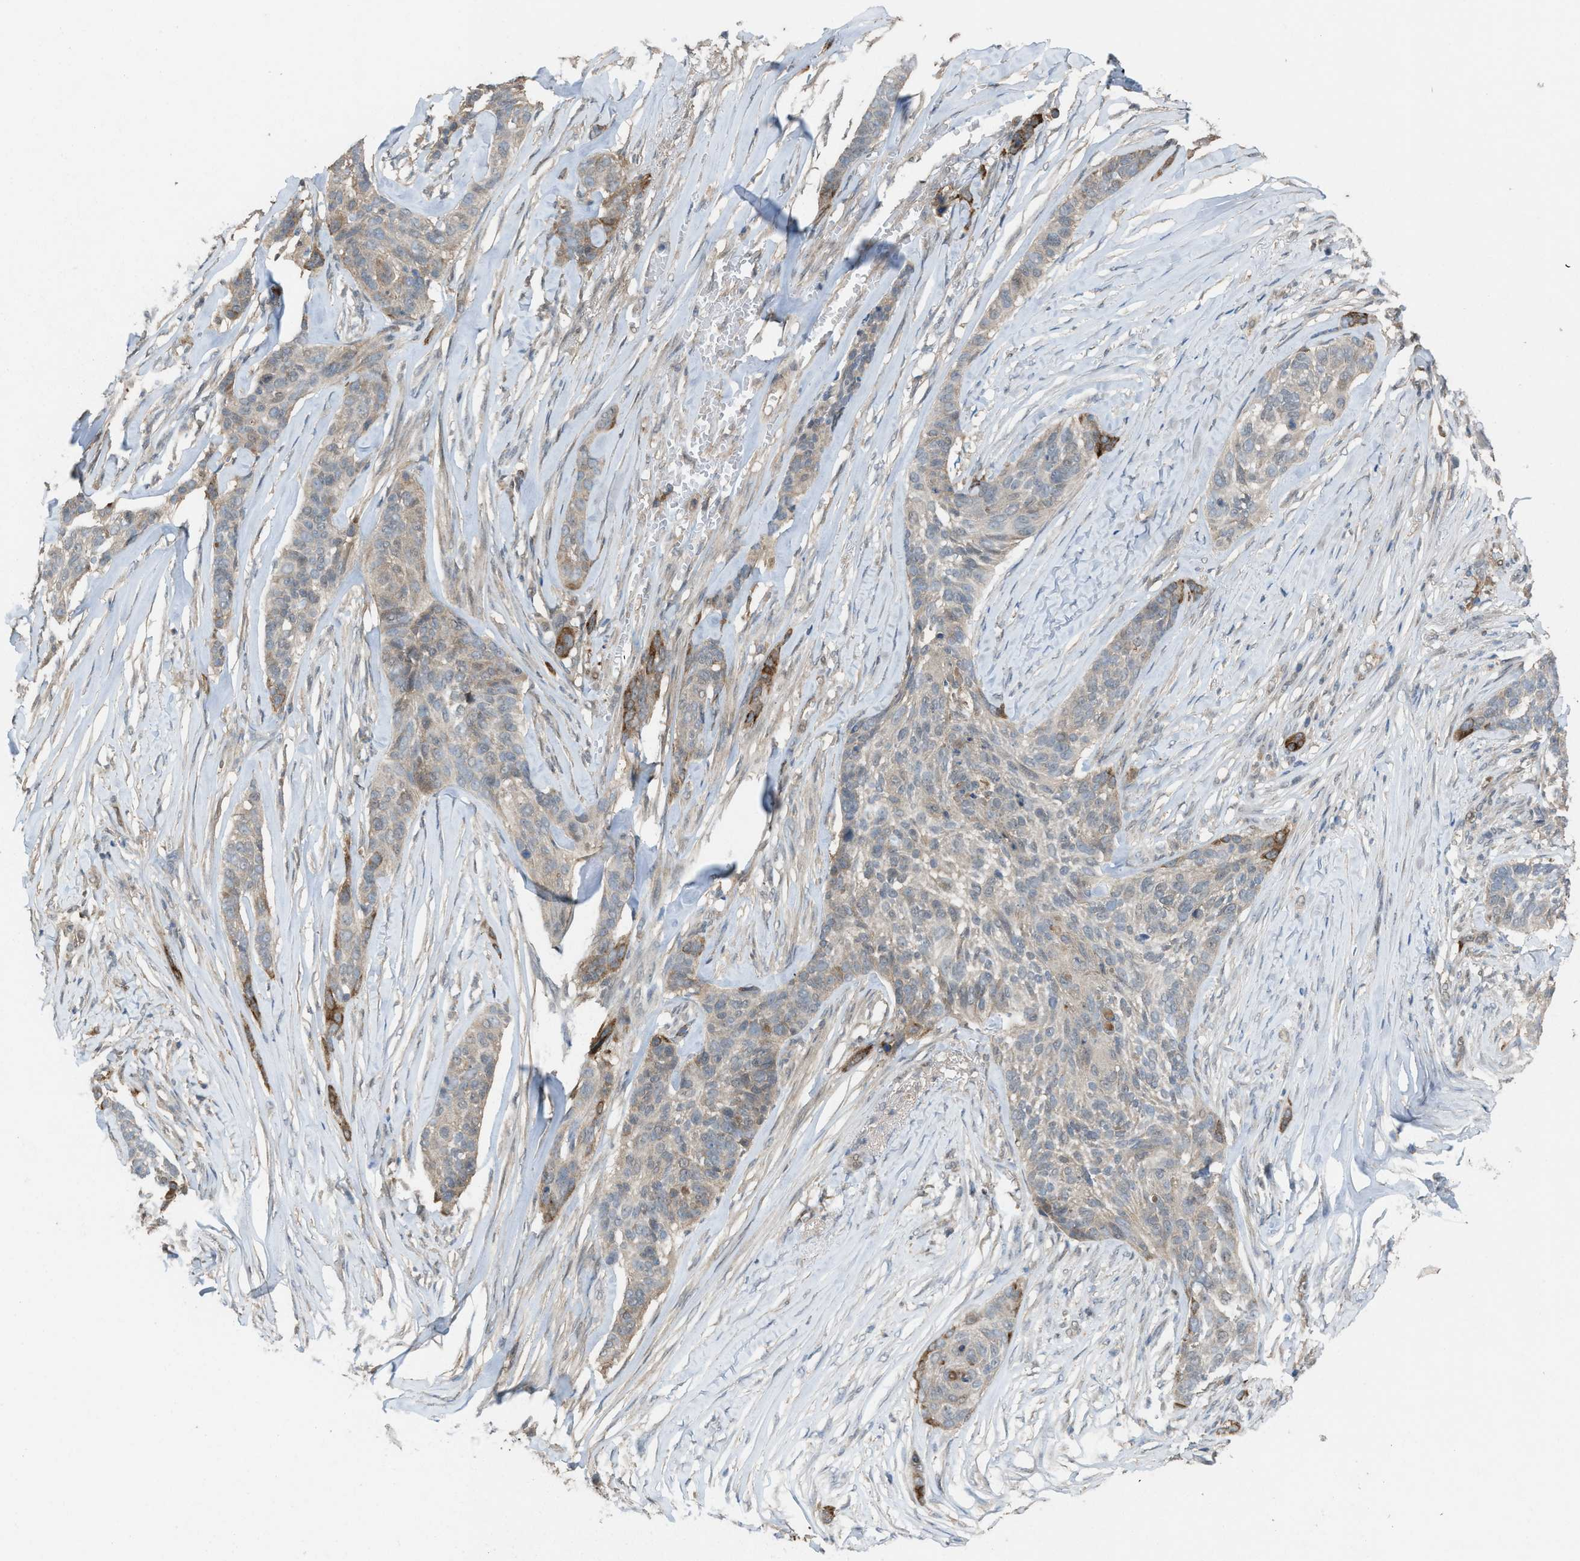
{"staining": {"intensity": "strong", "quantity": "<25%", "location": "cytoplasmic/membranous"}, "tissue": "skin cancer", "cell_type": "Tumor cells", "image_type": "cancer", "snomed": [{"axis": "morphology", "description": "Basal cell carcinoma"}, {"axis": "topography", "description": "Skin"}], "caption": "Immunohistochemistry (IHC) staining of skin cancer, which exhibits medium levels of strong cytoplasmic/membranous expression in about <25% of tumor cells indicating strong cytoplasmic/membranous protein positivity. The staining was performed using DAB (3,3'-diaminobenzidine) (brown) for protein detection and nuclei were counterstained in hematoxylin (blue).", "gene": "PLAA", "patient": {"sex": "male", "age": 85}}